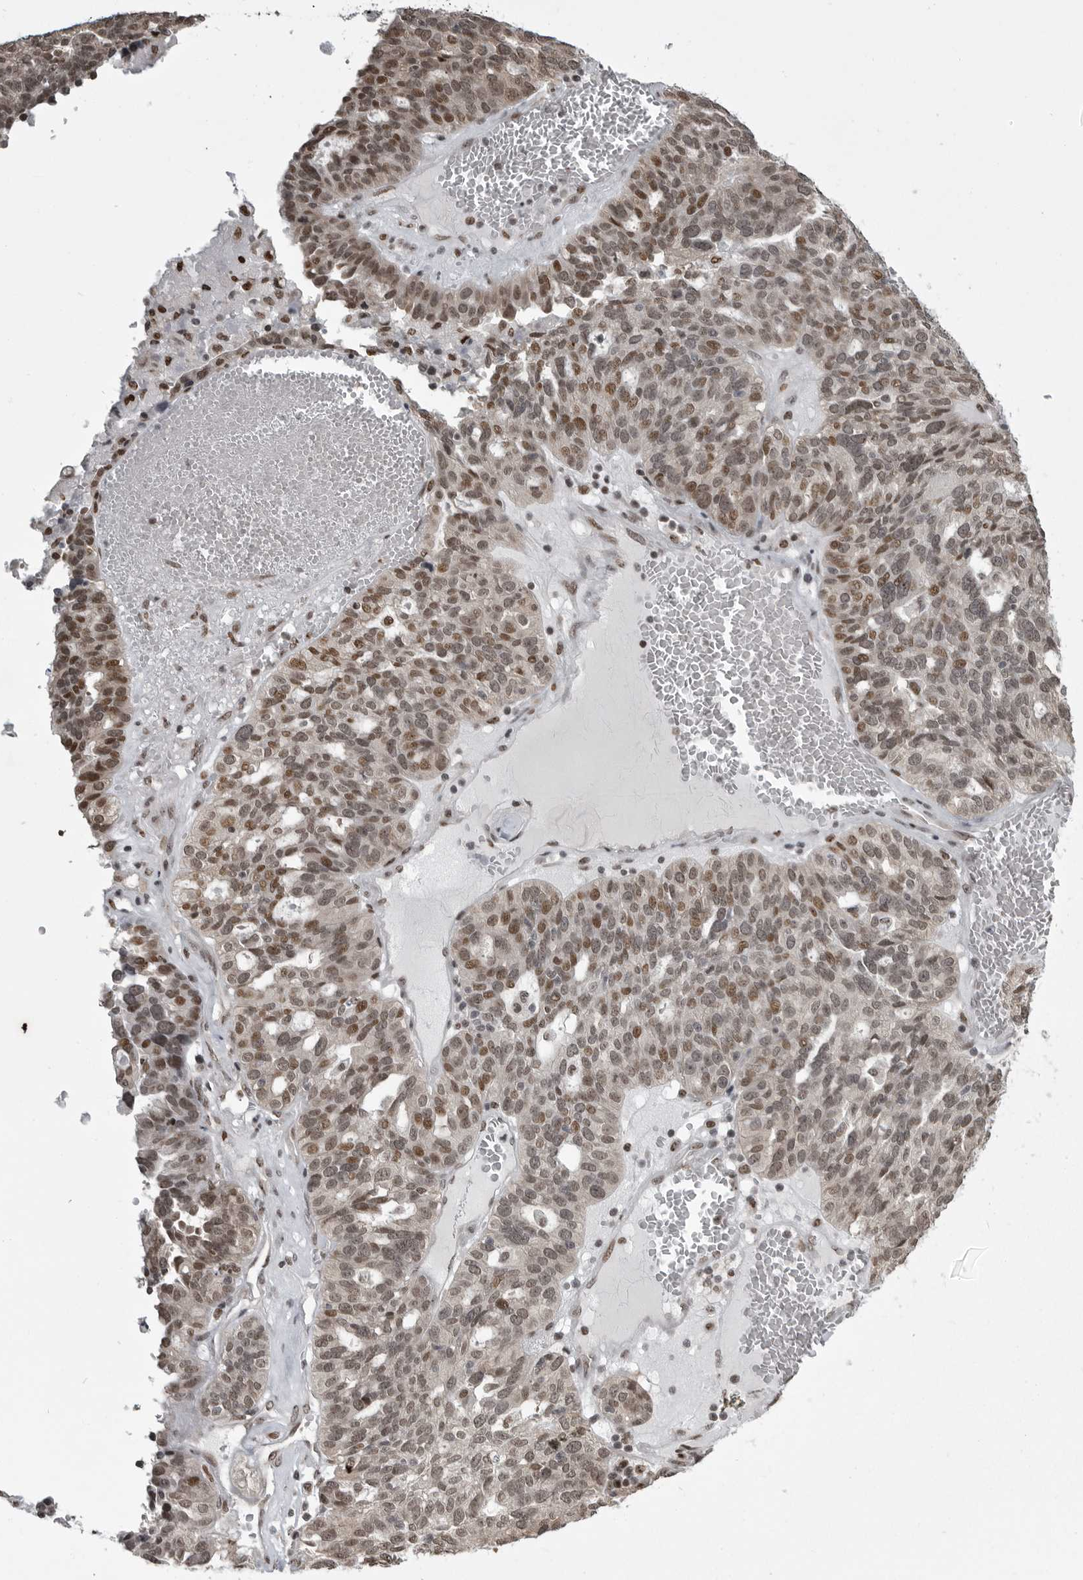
{"staining": {"intensity": "moderate", "quantity": "25%-75%", "location": "nuclear"}, "tissue": "ovarian cancer", "cell_type": "Tumor cells", "image_type": "cancer", "snomed": [{"axis": "morphology", "description": "Cystadenocarcinoma, serous, NOS"}, {"axis": "topography", "description": "Ovary"}], "caption": "Protein expression by immunohistochemistry displays moderate nuclear positivity in about 25%-75% of tumor cells in ovarian cancer (serous cystadenocarcinoma). (brown staining indicates protein expression, while blue staining denotes nuclei).", "gene": "YAF2", "patient": {"sex": "female", "age": 59}}